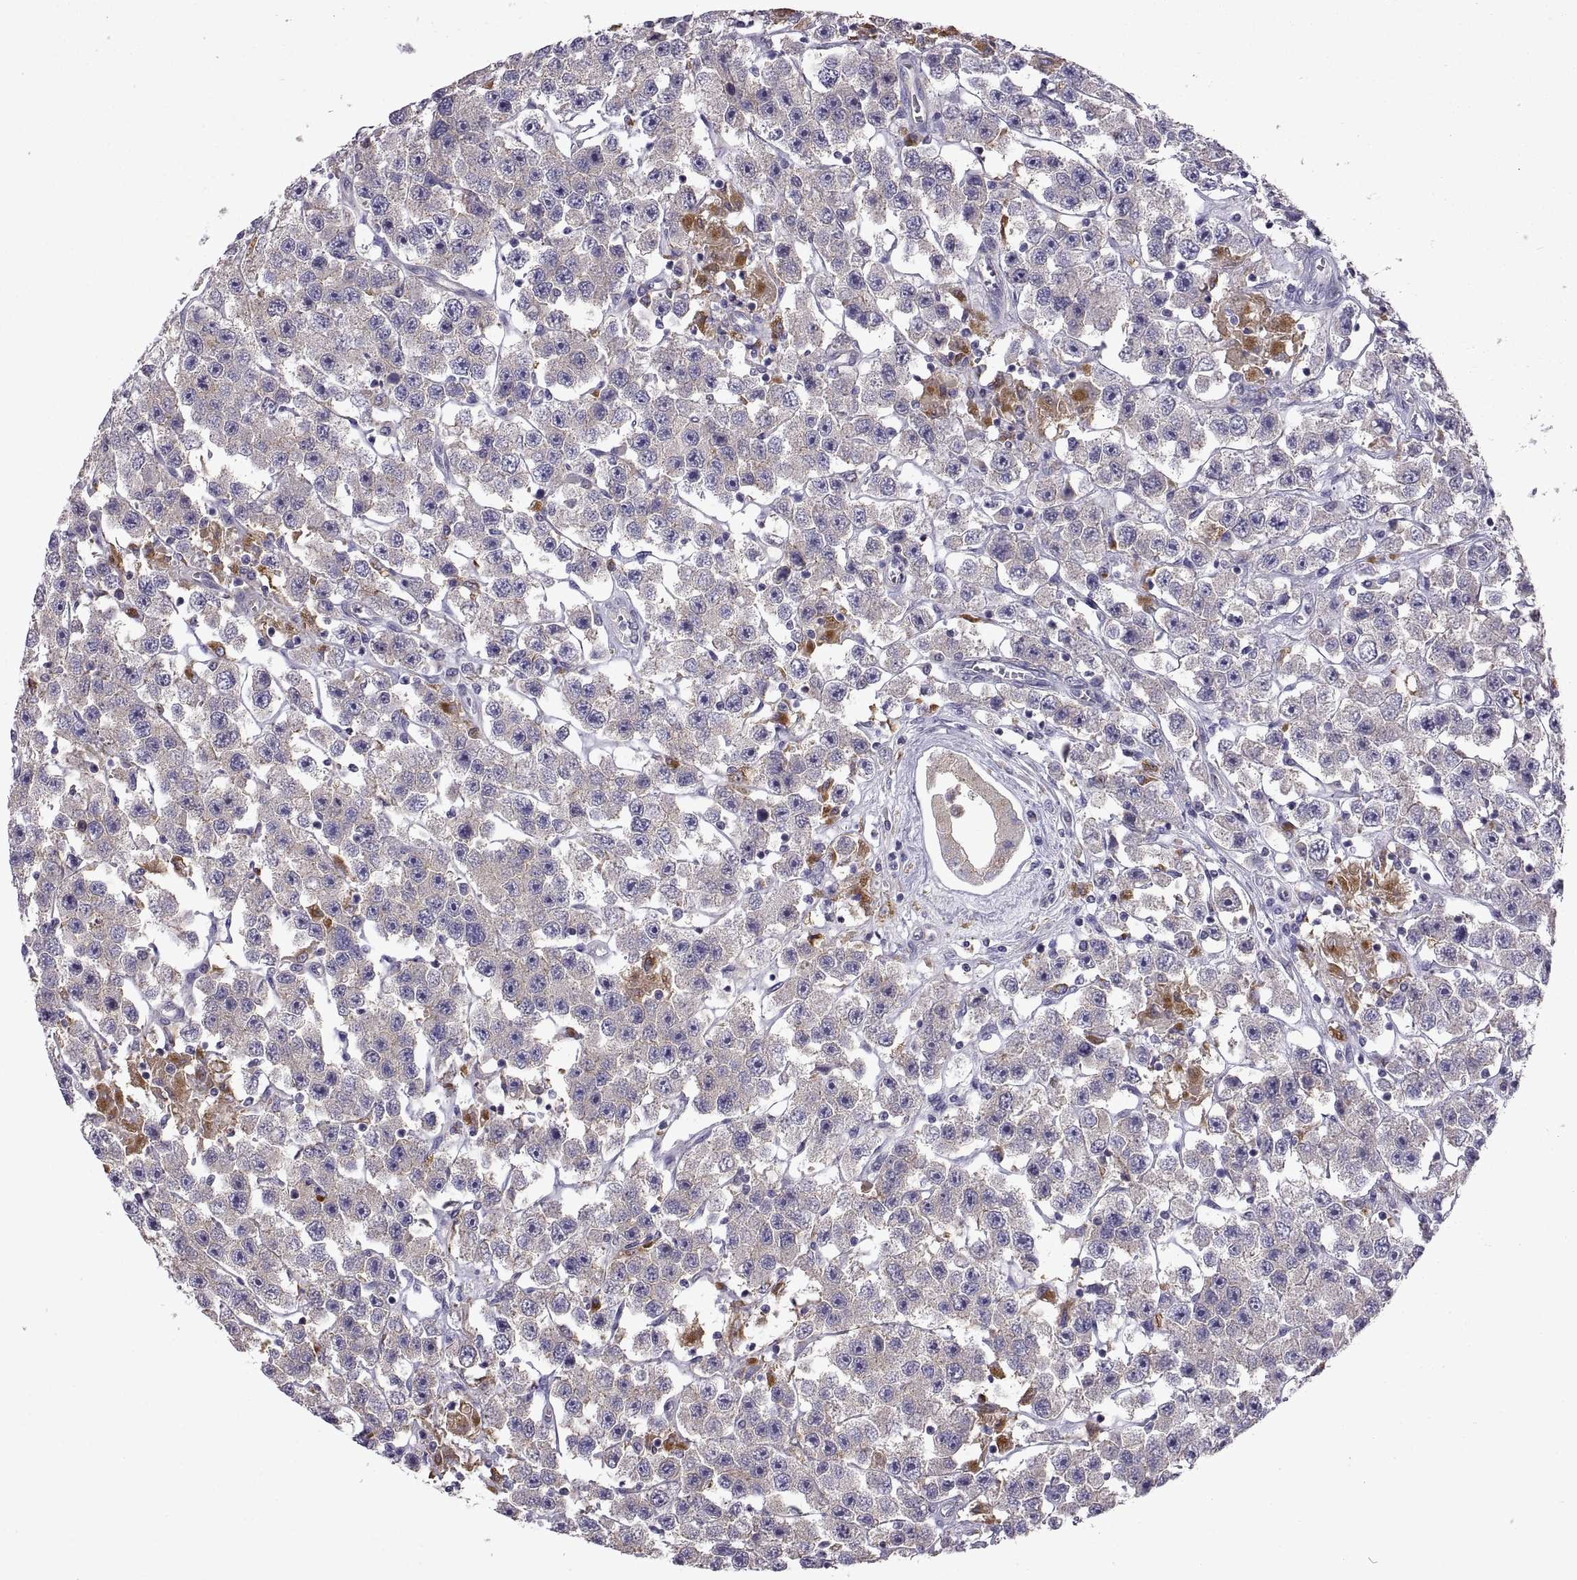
{"staining": {"intensity": "moderate", "quantity": "<25%", "location": "cytoplasmic/membranous"}, "tissue": "testis cancer", "cell_type": "Tumor cells", "image_type": "cancer", "snomed": [{"axis": "morphology", "description": "Seminoma, NOS"}, {"axis": "topography", "description": "Testis"}], "caption": "Protein staining by immunohistochemistry exhibits moderate cytoplasmic/membranous staining in approximately <25% of tumor cells in testis seminoma.", "gene": "ARSL", "patient": {"sex": "male", "age": 45}}